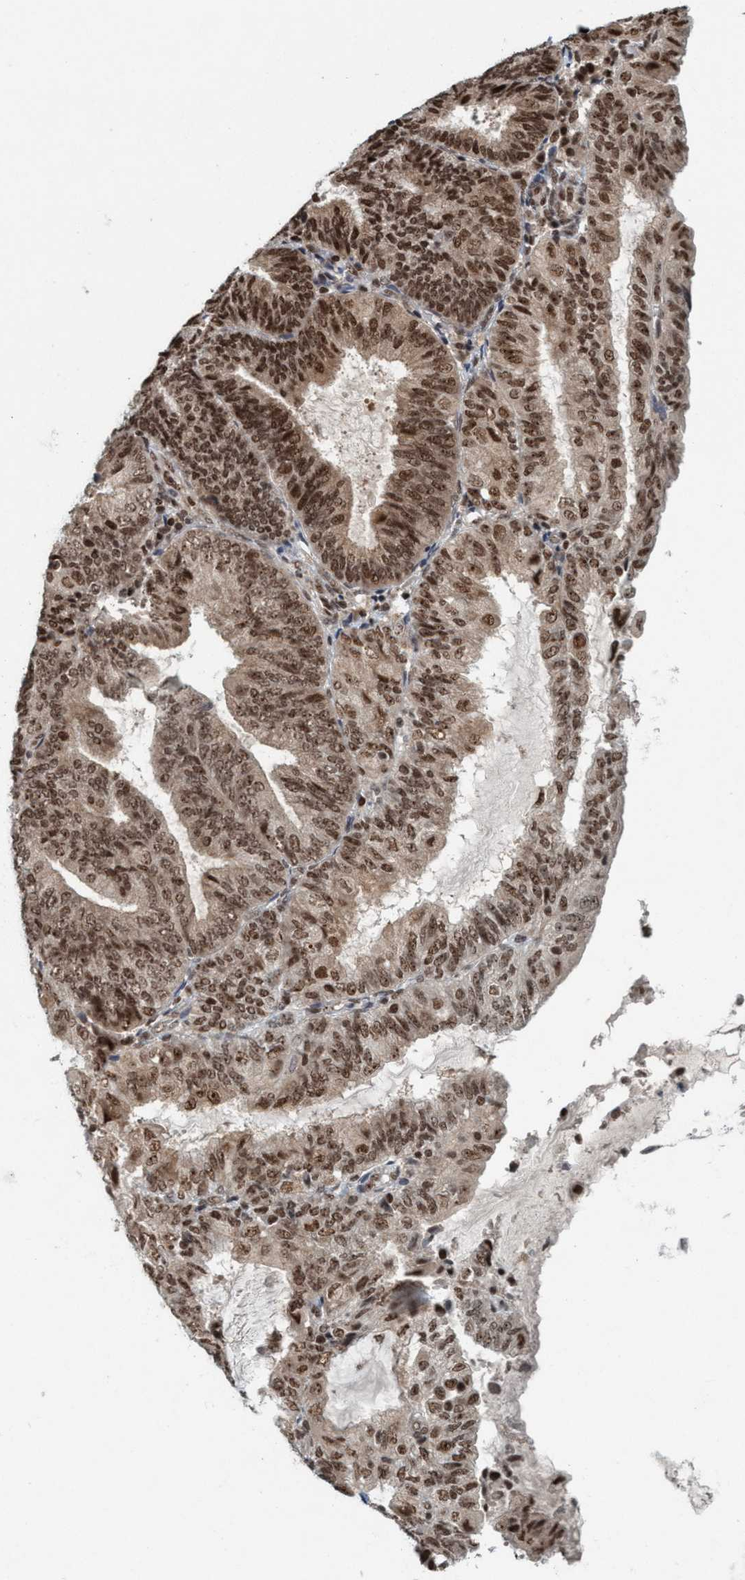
{"staining": {"intensity": "moderate", "quantity": ">75%", "location": "nuclear"}, "tissue": "endometrial cancer", "cell_type": "Tumor cells", "image_type": "cancer", "snomed": [{"axis": "morphology", "description": "Adenocarcinoma, NOS"}, {"axis": "topography", "description": "Endometrium"}], "caption": "Tumor cells demonstrate moderate nuclear expression in approximately >75% of cells in adenocarcinoma (endometrial).", "gene": "SMCR8", "patient": {"sex": "female", "age": 81}}